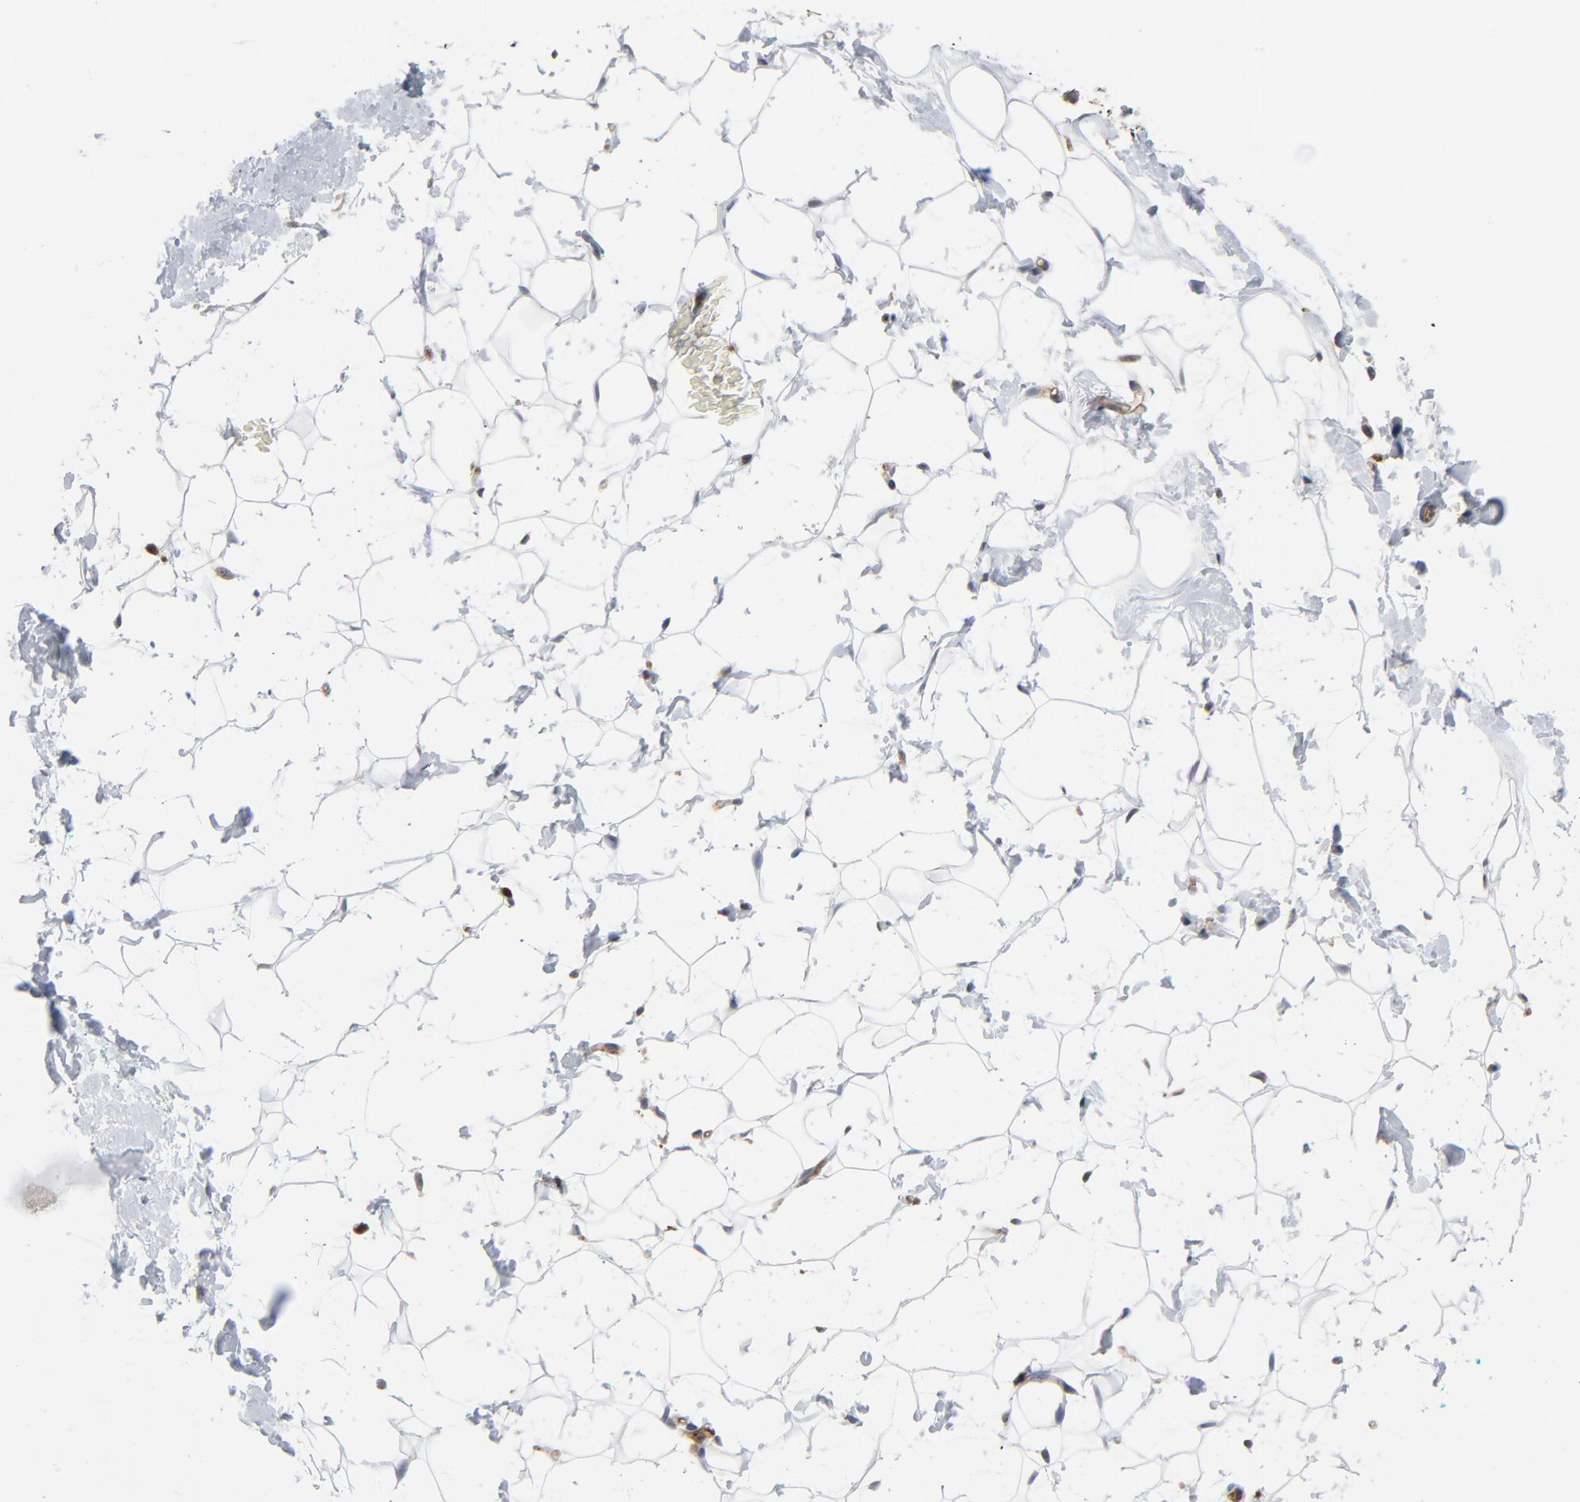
{"staining": {"intensity": "moderate", "quantity": "<25%", "location": "cytoplasmic/membranous"}, "tissue": "breast", "cell_type": "Adipocytes", "image_type": "normal", "snomed": [{"axis": "morphology", "description": "Normal tissue, NOS"}, {"axis": "topography", "description": "Breast"}], "caption": "Immunohistochemistry (IHC) staining of benign breast, which demonstrates low levels of moderate cytoplasmic/membranous expression in approximately <25% of adipocytes indicating moderate cytoplasmic/membranous protein expression. The staining was performed using DAB (3,3'-diaminobenzidine) (brown) for protein detection and nuclei were counterstained in hematoxylin (blue).", "gene": "YES1", "patient": {"sex": "female", "age": 52}}